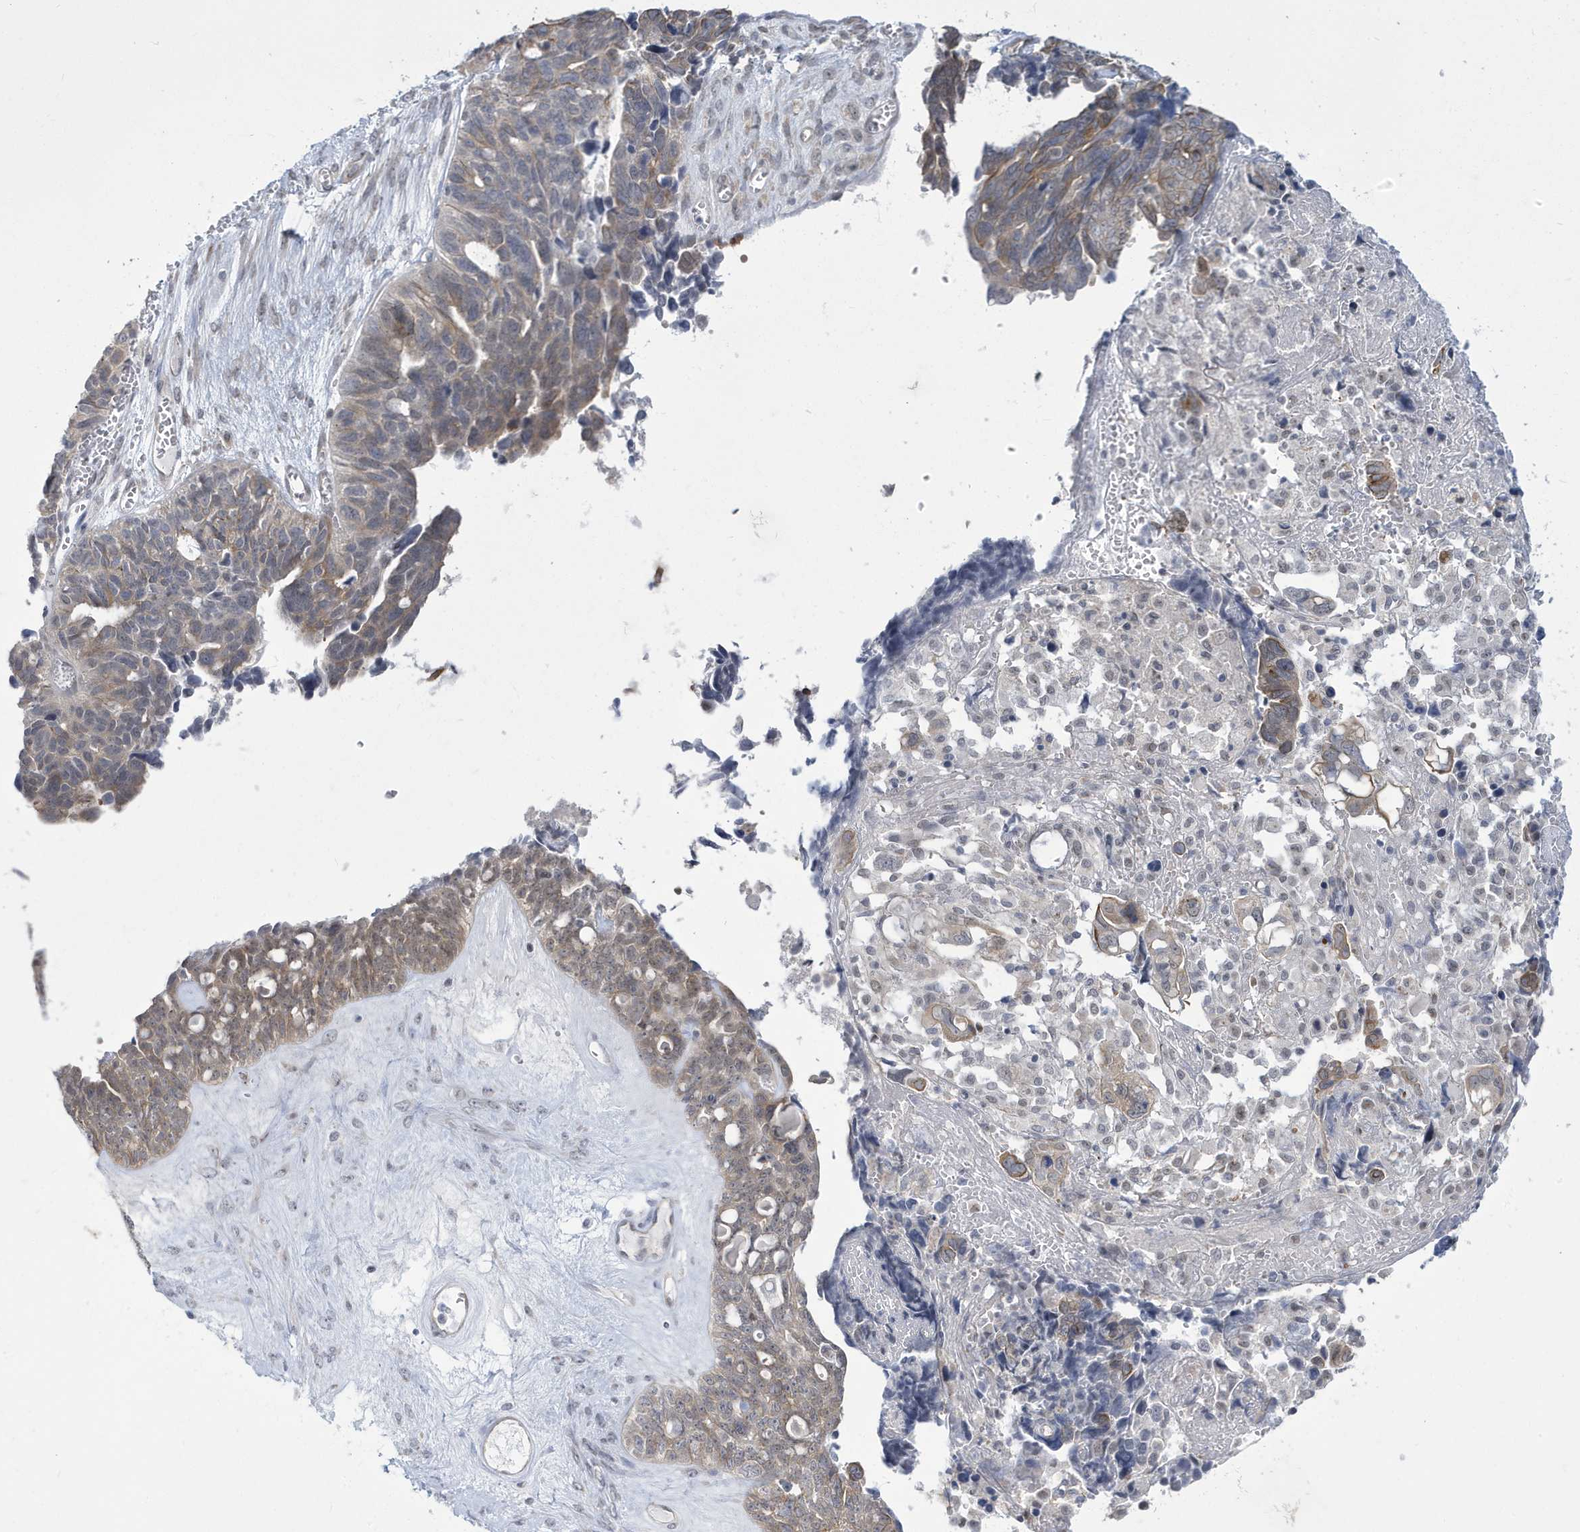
{"staining": {"intensity": "moderate", "quantity": "<25%", "location": "cytoplasmic/membranous,nuclear"}, "tissue": "ovarian cancer", "cell_type": "Tumor cells", "image_type": "cancer", "snomed": [{"axis": "morphology", "description": "Cystadenocarcinoma, serous, NOS"}, {"axis": "topography", "description": "Ovary"}], "caption": "Brown immunohistochemical staining in human ovarian cancer shows moderate cytoplasmic/membranous and nuclear staining in about <25% of tumor cells.", "gene": "ZNF654", "patient": {"sex": "female", "age": 79}}